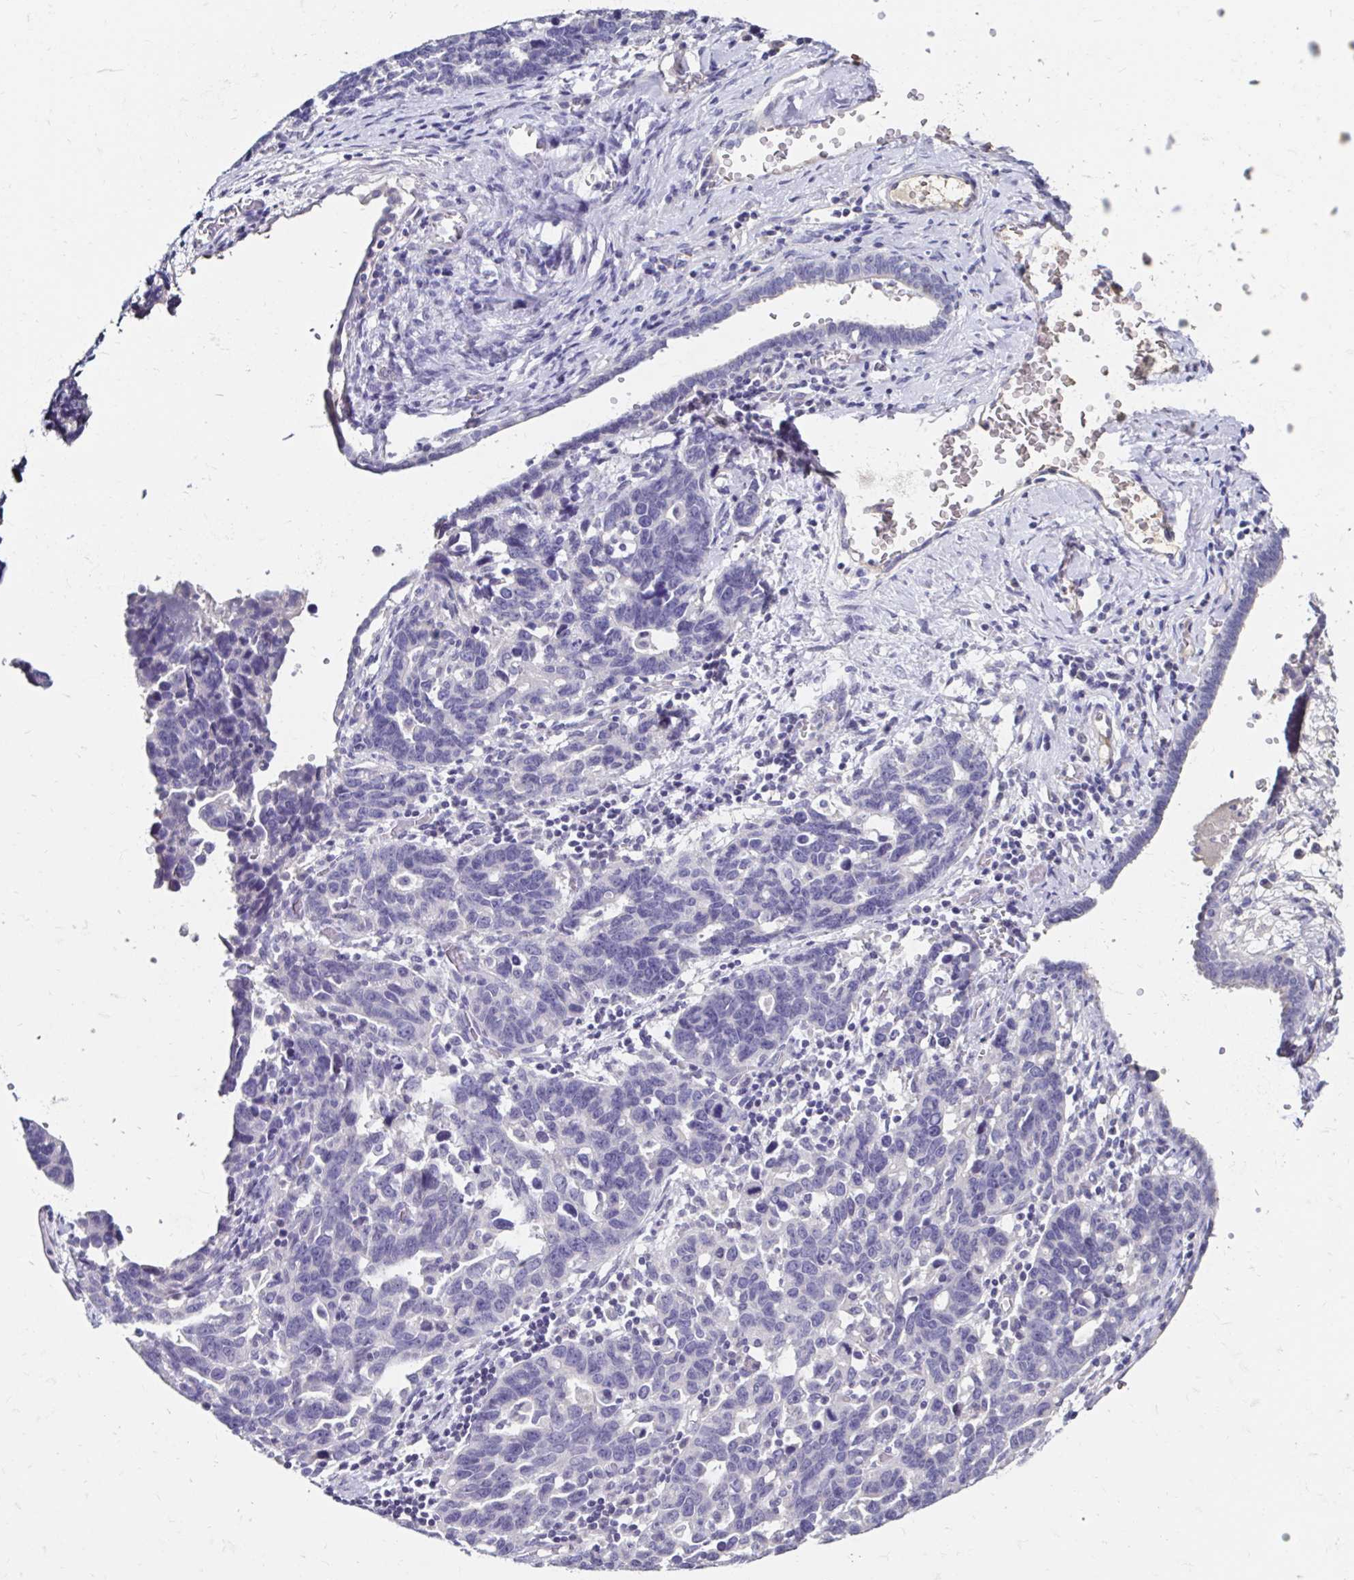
{"staining": {"intensity": "negative", "quantity": "none", "location": "none"}, "tissue": "ovarian cancer", "cell_type": "Tumor cells", "image_type": "cancer", "snomed": [{"axis": "morphology", "description": "Cystadenocarcinoma, serous, NOS"}, {"axis": "topography", "description": "Ovary"}], "caption": "IHC micrograph of ovarian serous cystadenocarcinoma stained for a protein (brown), which displays no expression in tumor cells.", "gene": "SCG3", "patient": {"sex": "female", "age": 69}}